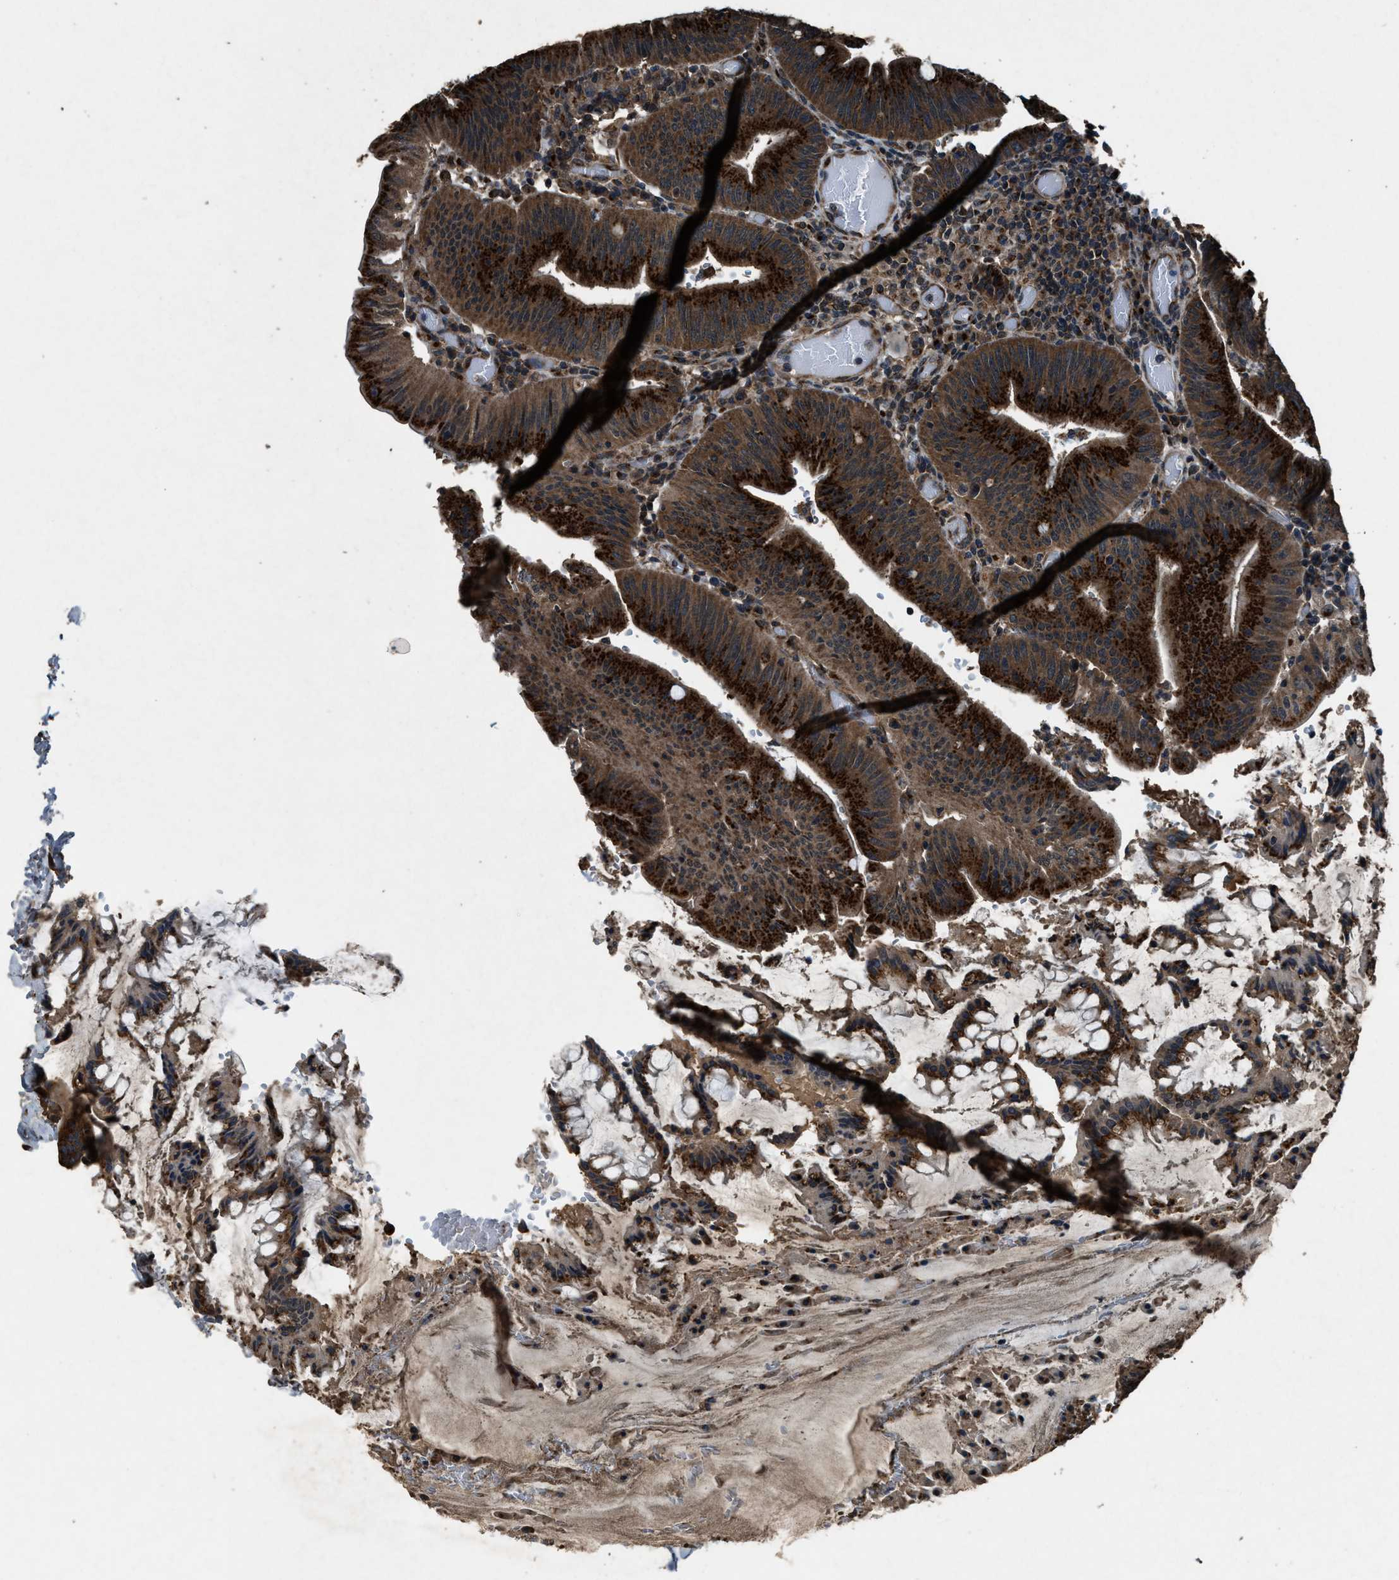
{"staining": {"intensity": "strong", "quantity": ">75%", "location": "cytoplasmic/membranous"}, "tissue": "colorectal cancer", "cell_type": "Tumor cells", "image_type": "cancer", "snomed": [{"axis": "morphology", "description": "Normal tissue, NOS"}, {"axis": "morphology", "description": "Adenocarcinoma, NOS"}, {"axis": "topography", "description": "Rectum"}], "caption": "Human colorectal cancer stained with a protein marker demonstrates strong staining in tumor cells.", "gene": "SLC38A10", "patient": {"sex": "female", "age": 66}}